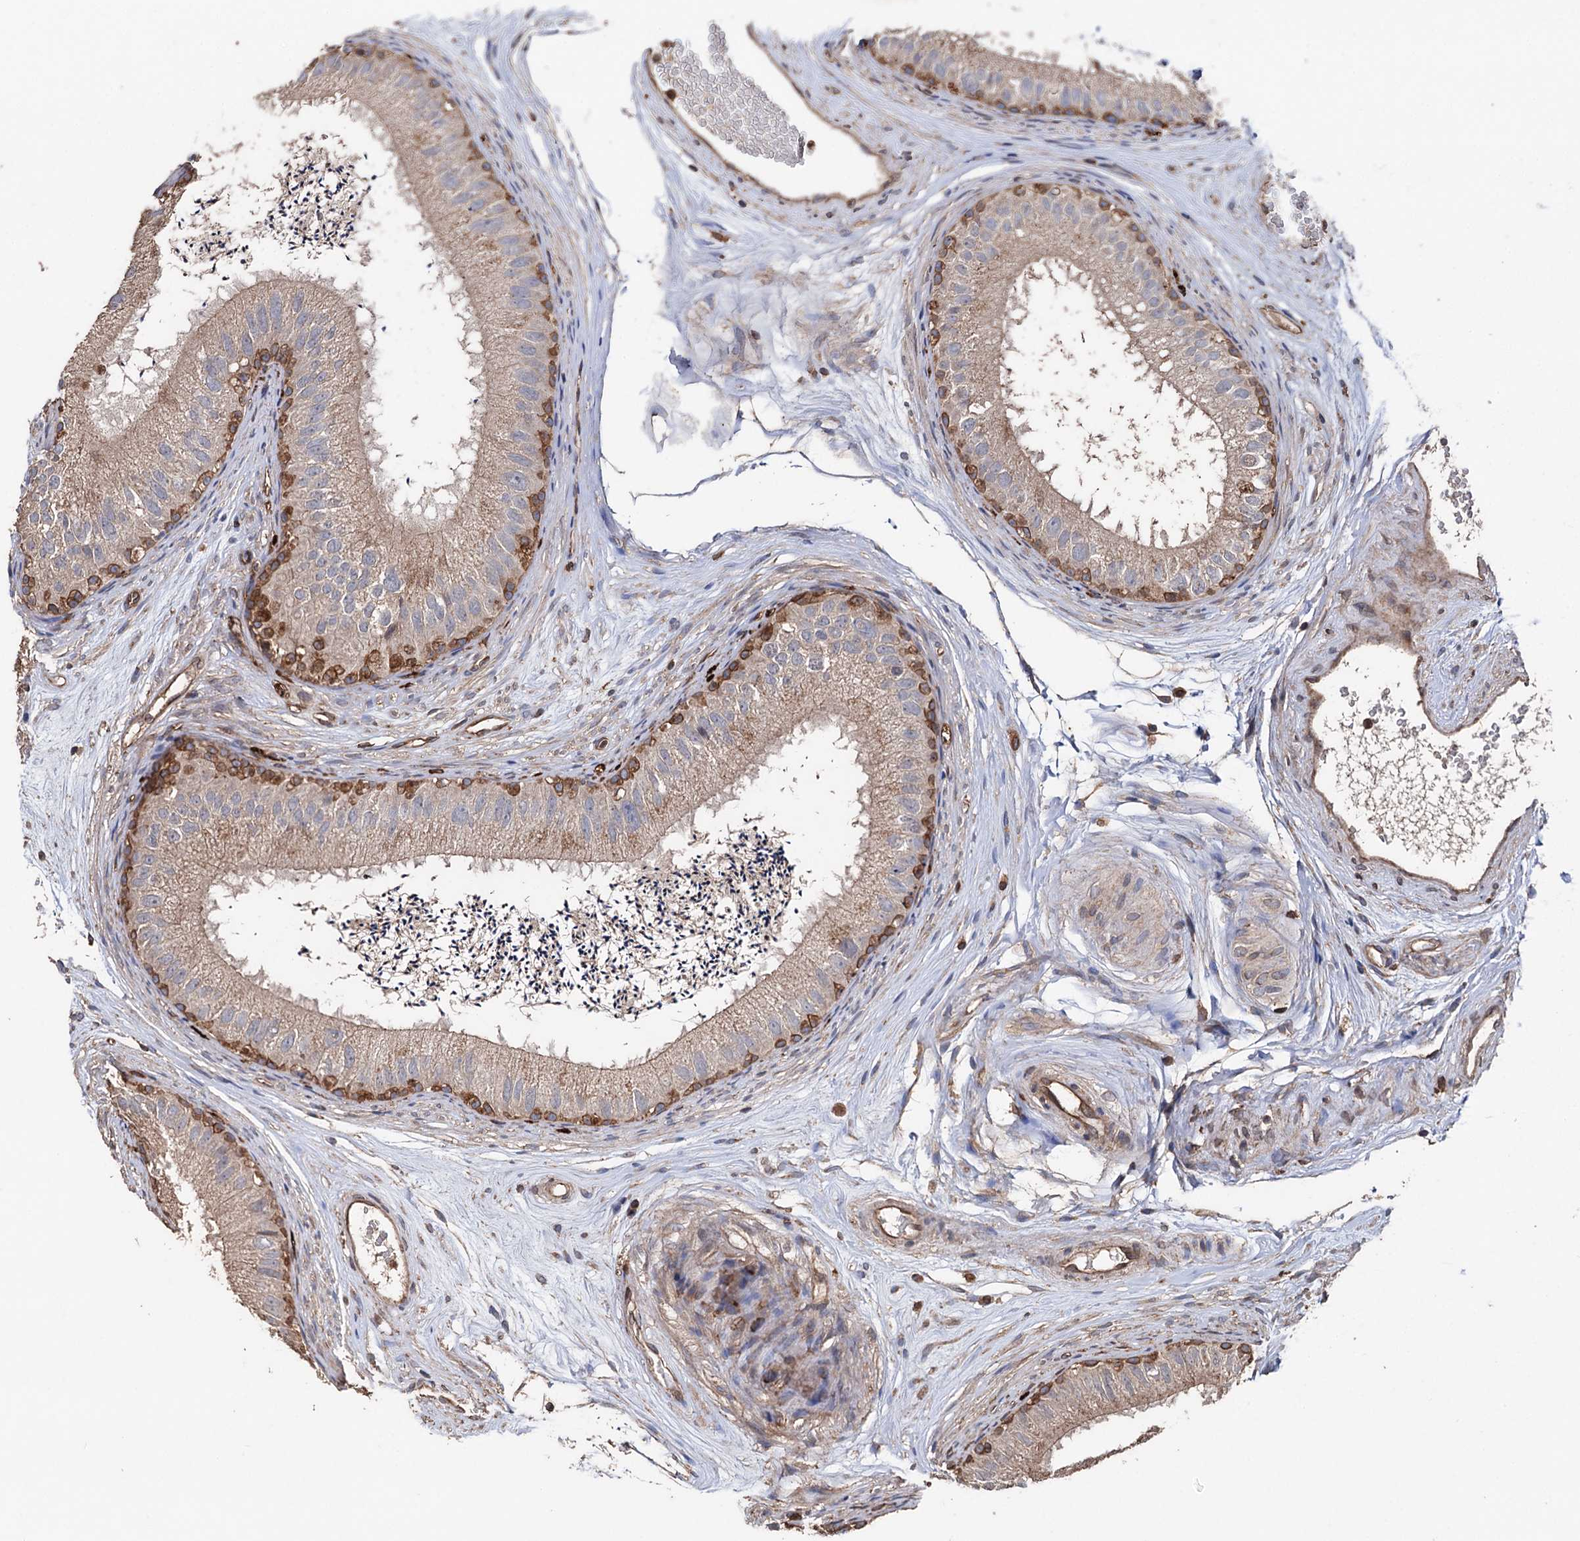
{"staining": {"intensity": "moderate", "quantity": "<25%", "location": "cytoplasmic/membranous"}, "tissue": "epididymis", "cell_type": "Glandular cells", "image_type": "normal", "snomed": [{"axis": "morphology", "description": "Normal tissue, NOS"}, {"axis": "topography", "description": "Epididymis"}], "caption": "Protein expression analysis of normal epididymis demonstrates moderate cytoplasmic/membranous expression in approximately <25% of glandular cells. The protein of interest is shown in brown color, while the nuclei are stained blue.", "gene": "STING1", "patient": {"sex": "male", "age": 77}}